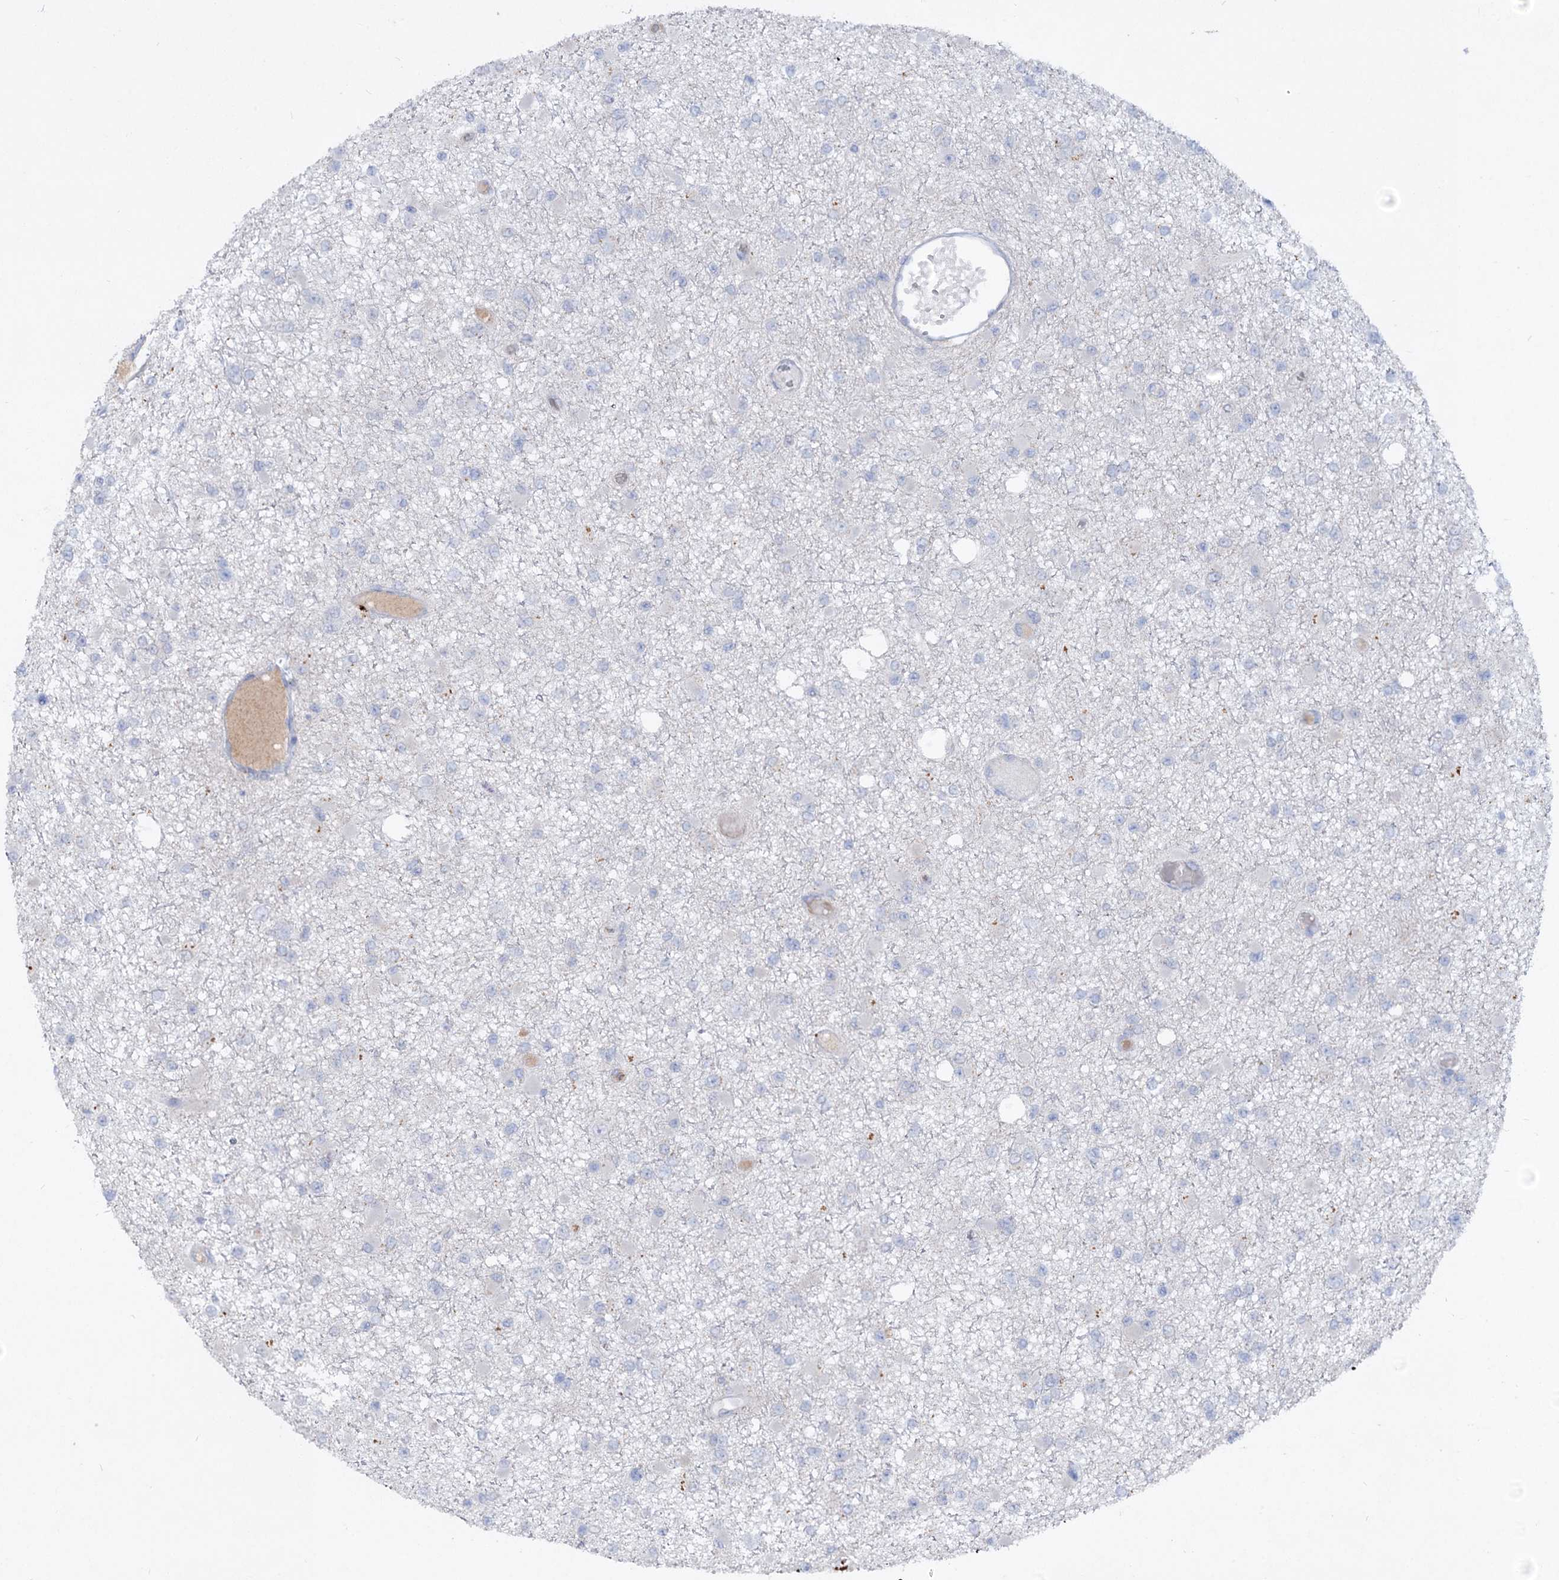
{"staining": {"intensity": "negative", "quantity": "none", "location": "none"}, "tissue": "glioma", "cell_type": "Tumor cells", "image_type": "cancer", "snomed": [{"axis": "morphology", "description": "Glioma, malignant, Low grade"}, {"axis": "topography", "description": "Brain"}], "caption": "Immunohistochemistry histopathology image of low-grade glioma (malignant) stained for a protein (brown), which demonstrates no positivity in tumor cells.", "gene": "ATP4A", "patient": {"sex": "female", "age": 22}}